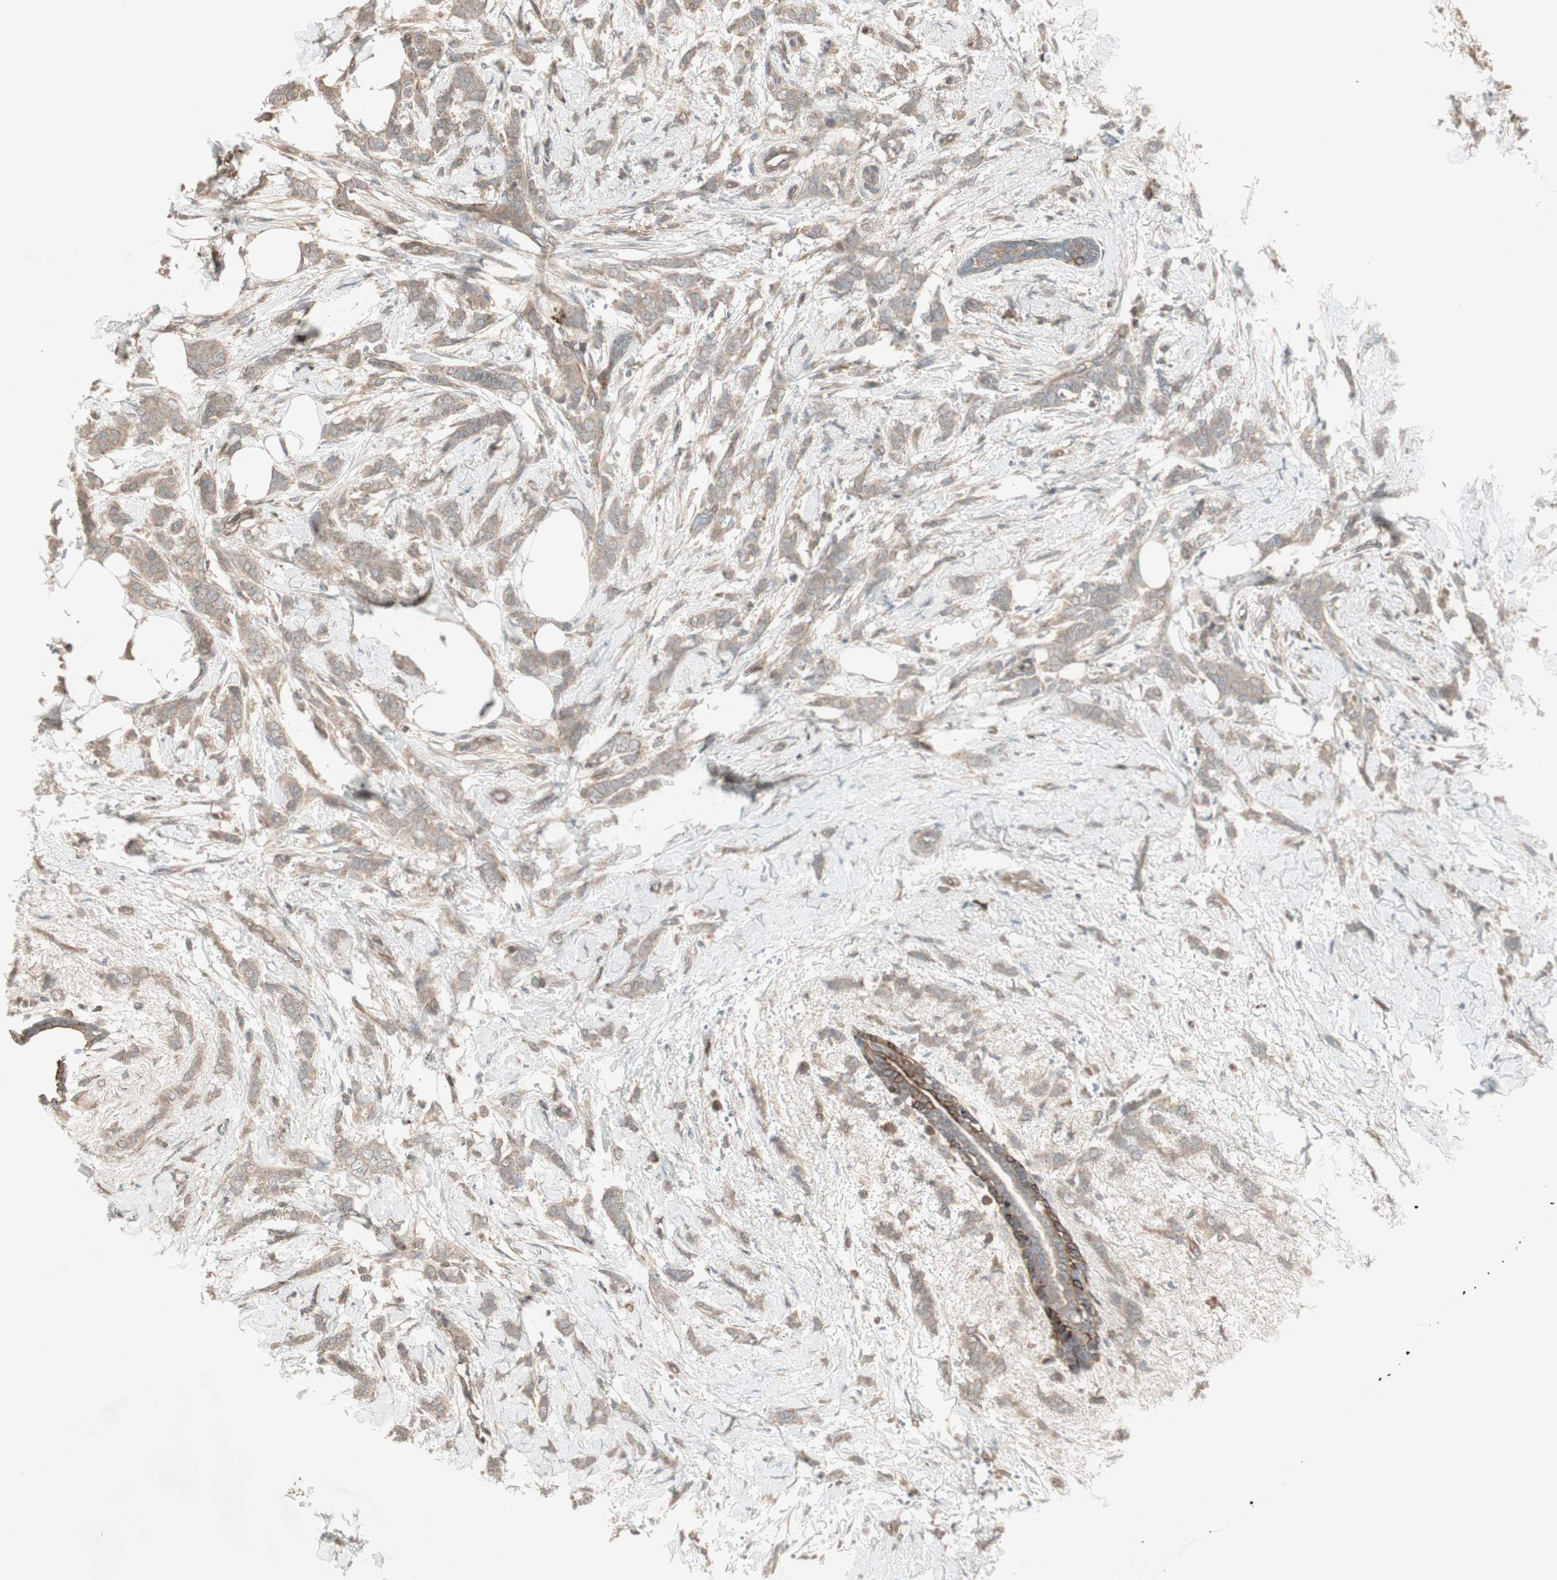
{"staining": {"intensity": "moderate", "quantity": ">75%", "location": "cytoplasmic/membranous"}, "tissue": "breast cancer", "cell_type": "Tumor cells", "image_type": "cancer", "snomed": [{"axis": "morphology", "description": "Lobular carcinoma, in situ"}, {"axis": "morphology", "description": "Lobular carcinoma"}, {"axis": "topography", "description": "Breast"}], "caption": "Human breast lobular carcinoma stained with a brown dye reveals moderate cytoplasmic/membranous positive expression in about >75% of tumor cells.", "gene": "TFPI", "patient": {"sex": "female", "age": 41}}